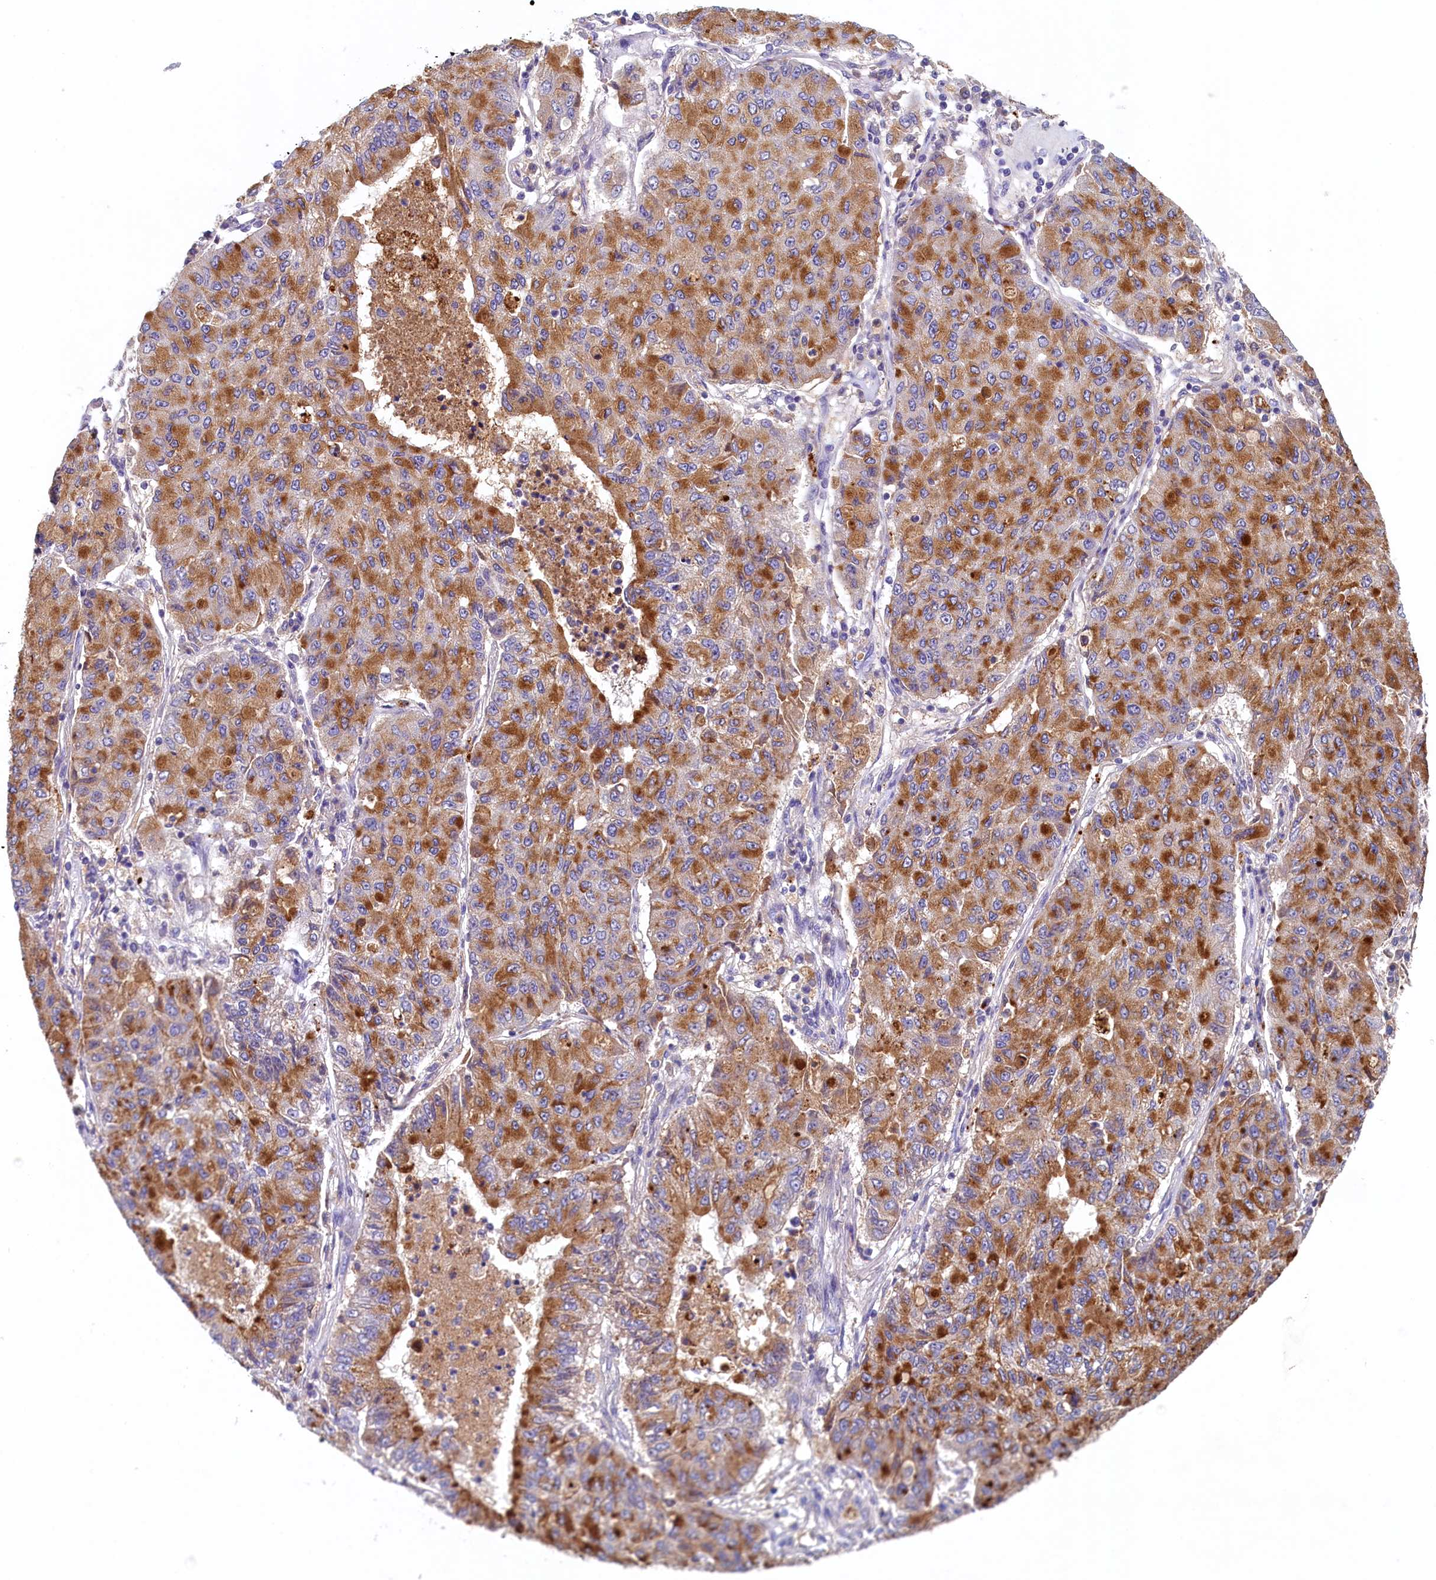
{"staining": {"intensity": "moderate", "quantity": ">75%", "location": "cytoplasmic/membranous"}, "tissue": "lung cancer", "cell_type": "Tumor cells", "image_type": "cancer", "snomed": [{"axis": "morphology", "description": "Squamous cell carcinoma, NOS"}, {"axis": "topography", "description": "Lung"}], "caption": "Protein staining of lung cancer tissue reveals moderate cytoplasmic/membranous staining in about >75% of tumor cells.", "gene": "NUBP2", "patient": {"sex": "male", "age": 74}}